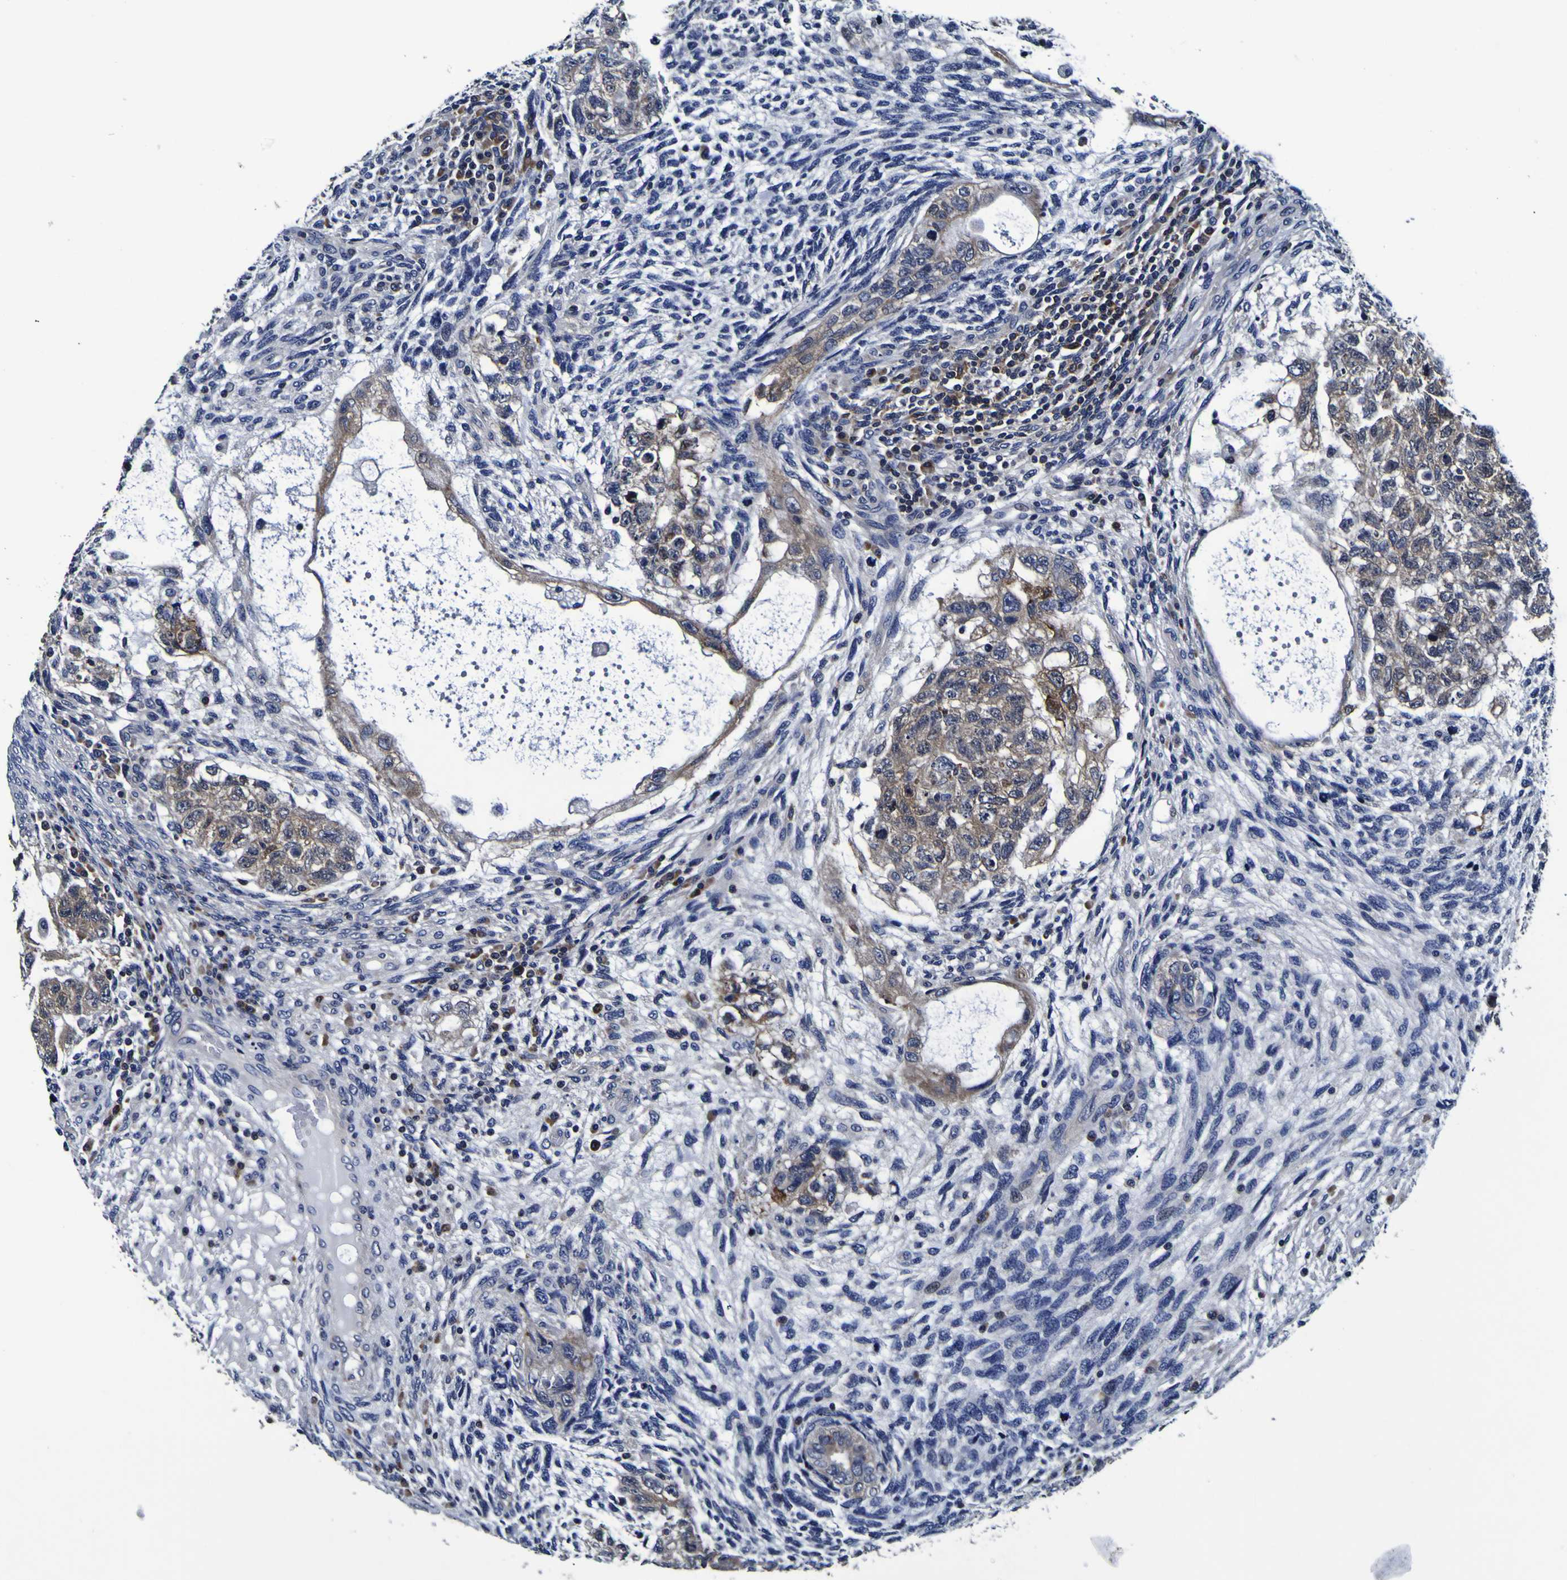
{"staining": {"intensity": "moderate", "quantity": "25%-75%", "location": "cytoplasmic/membranous"}, "tissue": "testis cancer", "cell_type": "Tumor cells", "image_type": "cancer", "snomed": [{"axis": "morphology", "description": "Normal tissue, NOS"}, {"axis": "morphology", "description": "Carcinoma, Embryonal, NOS"}, {"axis": "topography", "description": "Testis"}], "caption": "Human testis cancer stained with a protein marker exhibits moderate staining in tumor cells.", "gene": "SORCS1", "patient": {"sex": "male", "age": 36}}